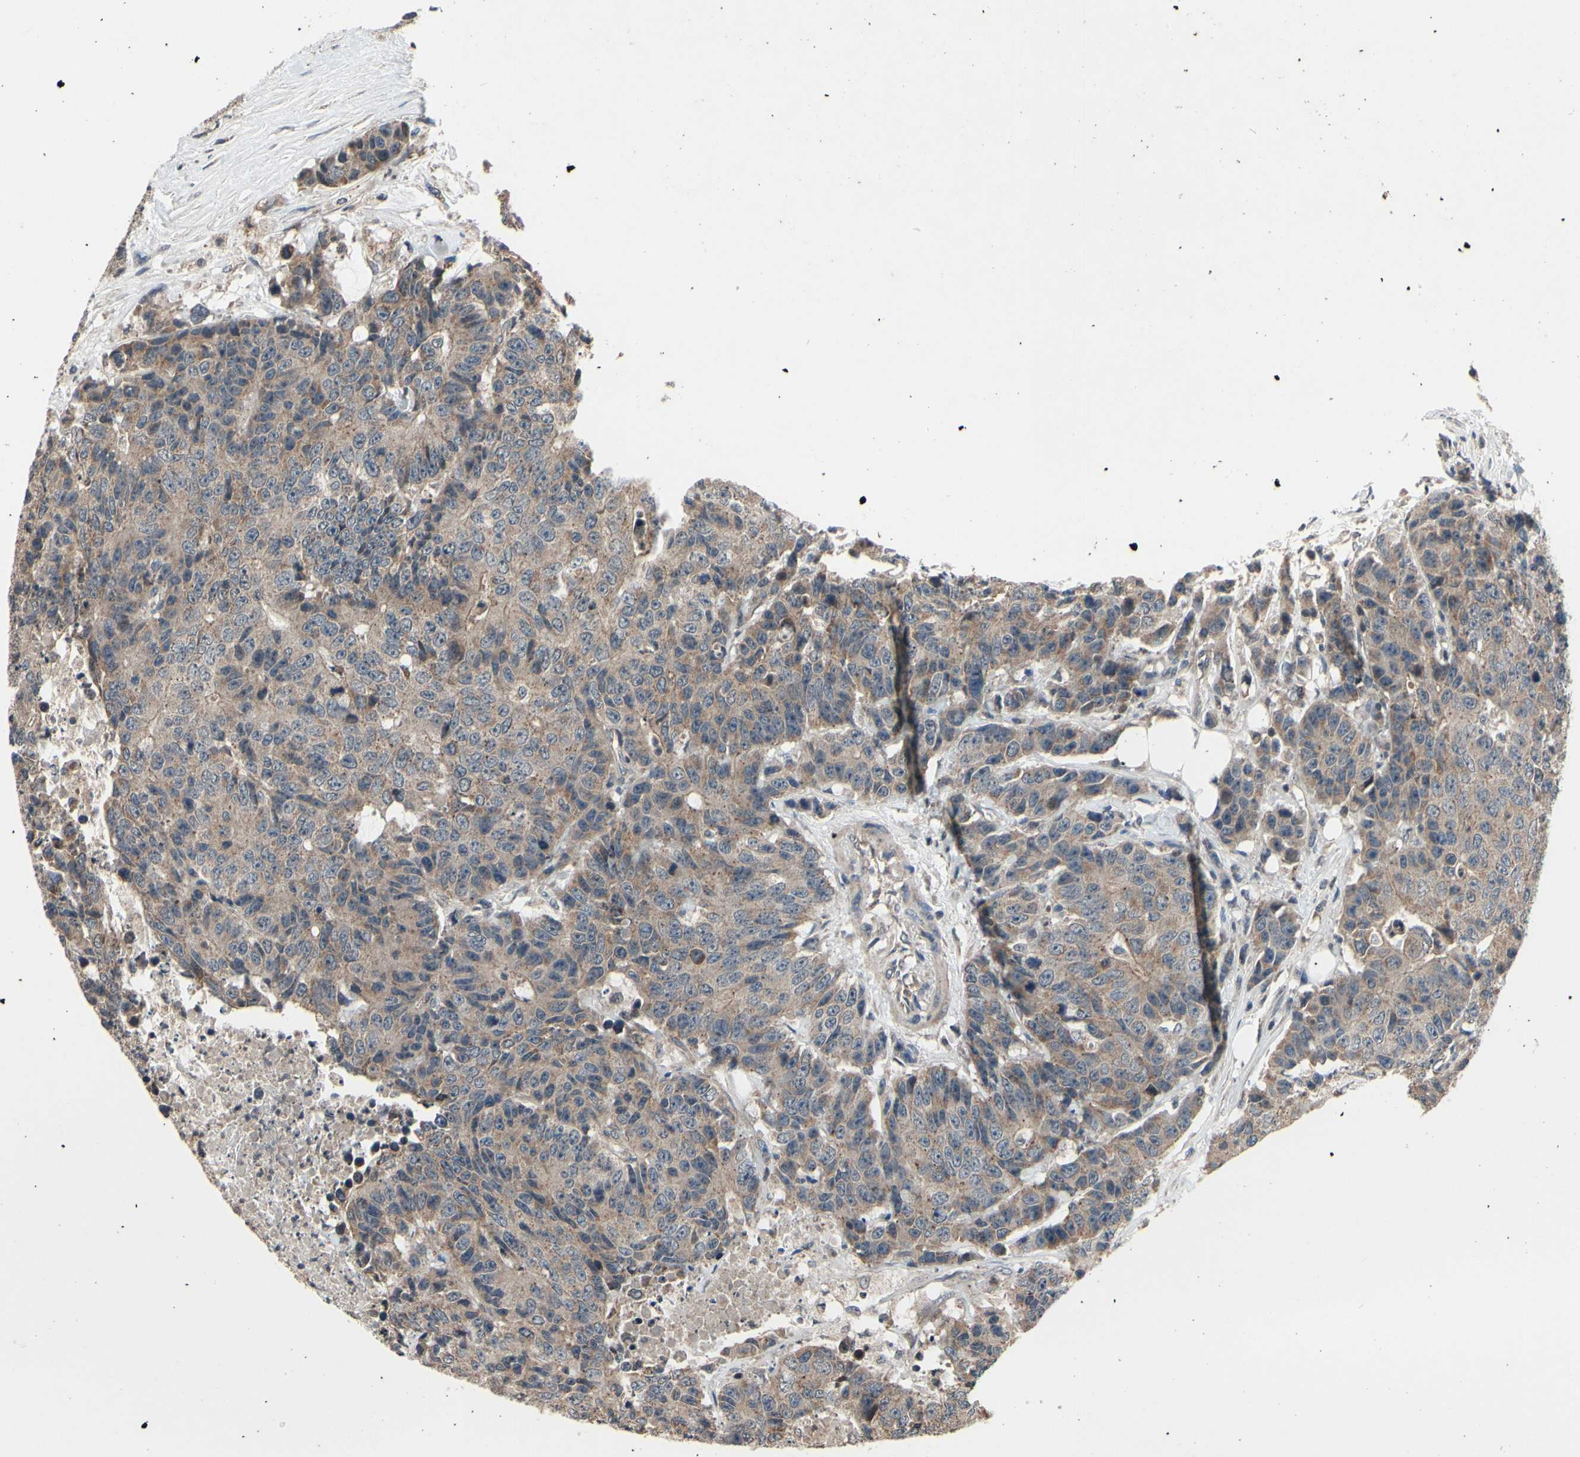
{"staining": {"intensity": "moderate", "quantity": ">75%", "location": "cytoplasmic/membranous"}, "tissue": "colorectal cancer", "cell_type": "Tumor cells", "image_type": "cancer", "snomed": [{"axis": "morphology", "description": "Adenocarcinoma, NOS"}, {"axis": "topography", "description": "Colon"}], "caption": "A high-resolution histopathology image shows IHC staining of colorectal cancer (adenocarcinoma), which exhibits moderate cytoplasmic/membranous positivity in approximately >75% of tumor cells.", "gene": "MBTPS2", "patient": {"sex": "female", "age": 86}}